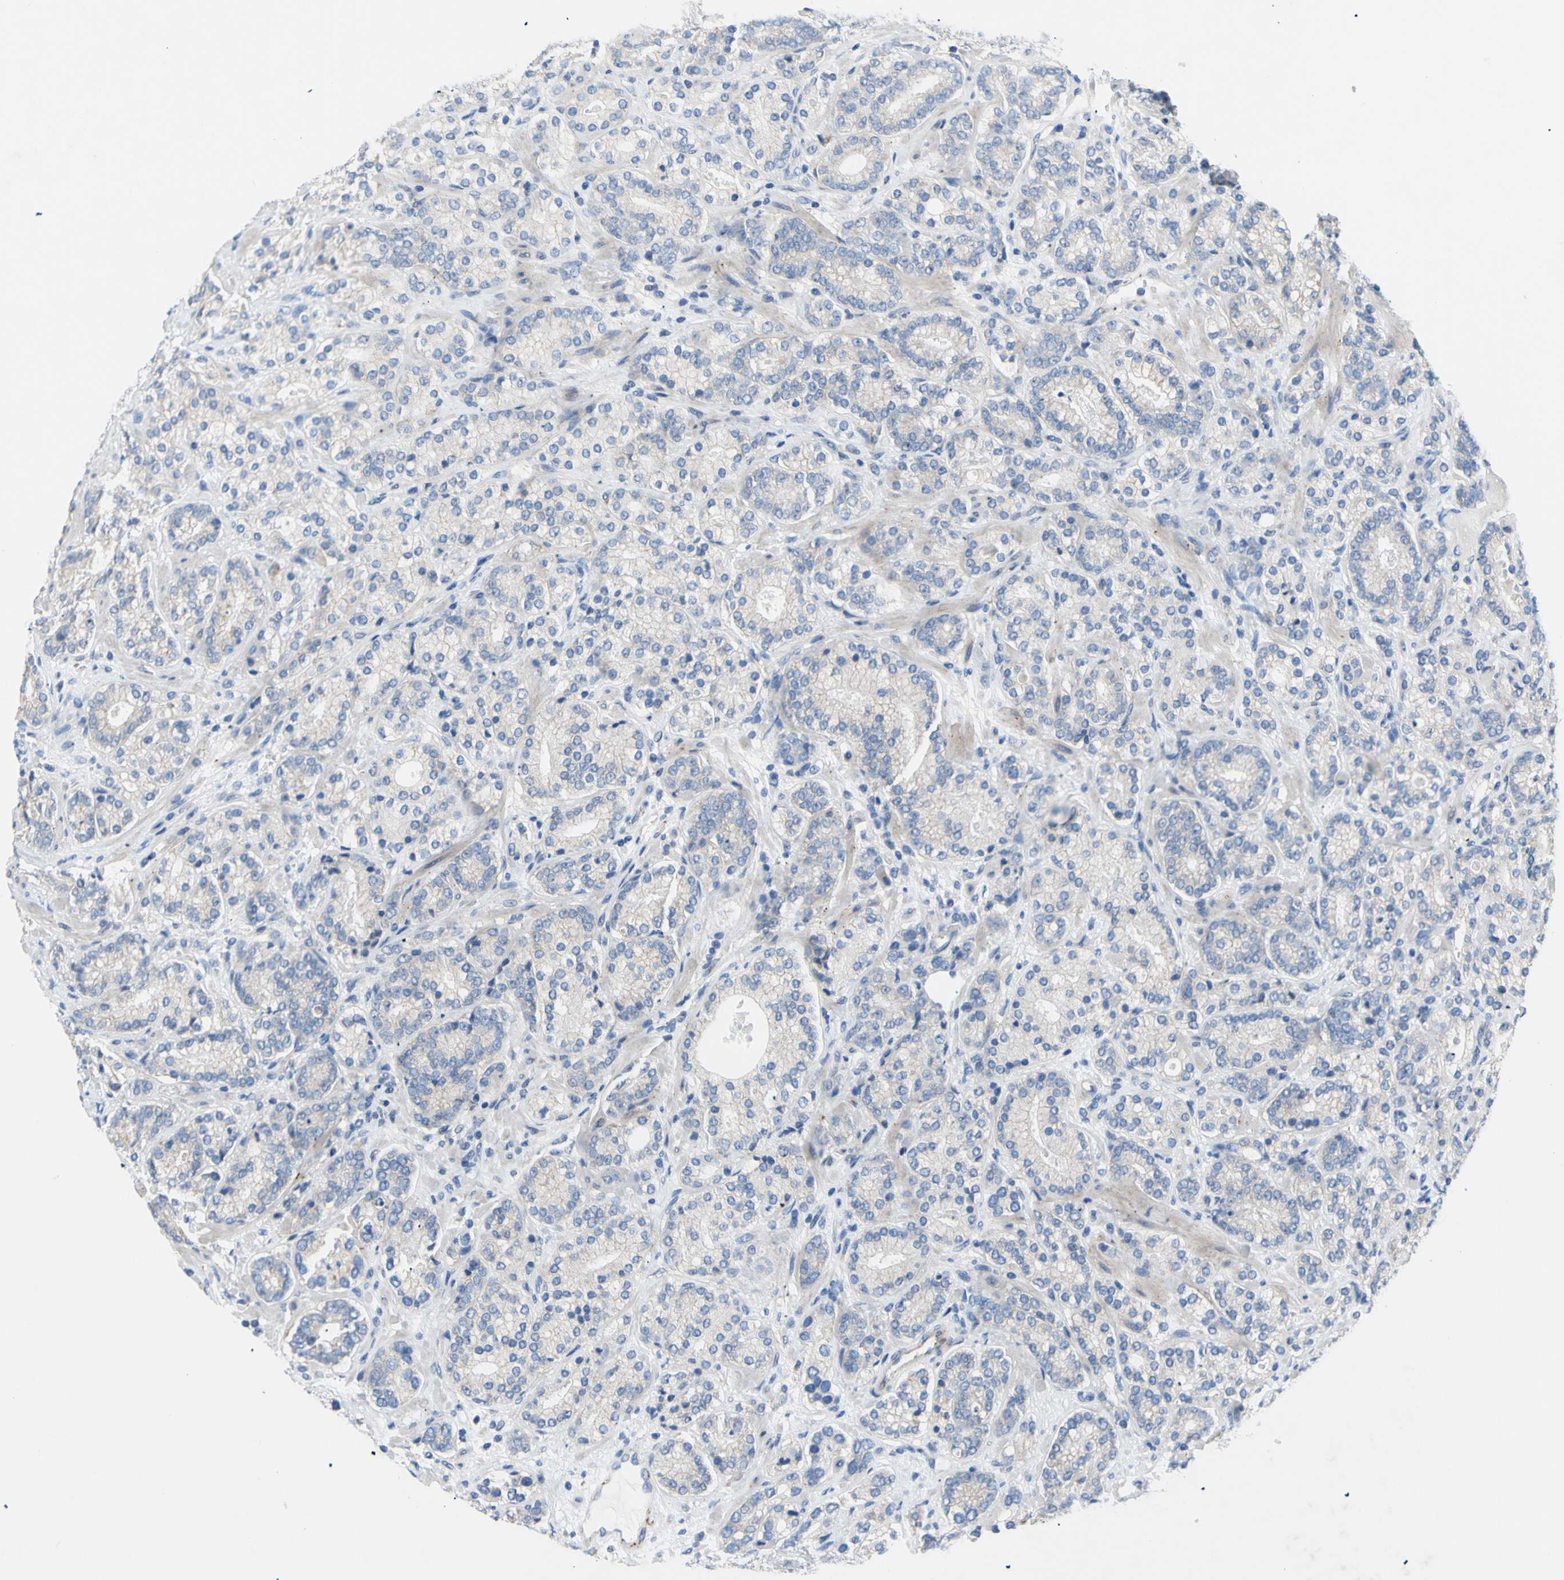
{"staining": {"intensity": "negative", "quantity": "none", "location": "none"}, "tissue": "prostate cancer", "cell_type": "Tumor cells", "image_type": "cancer", "snomed": [{"axis": "morphology", "description": "Adenocarcinoma, High grade"}, {"axis": "topography", "description": "Prostate"}], "caption": "This is an immunohistochemistry (IHC) photomicrograph of human prostate cancer. There is no positivity in tumor cells.", "gene": "TMIGD2", "patient": {"sex": "male", "age": 61}}